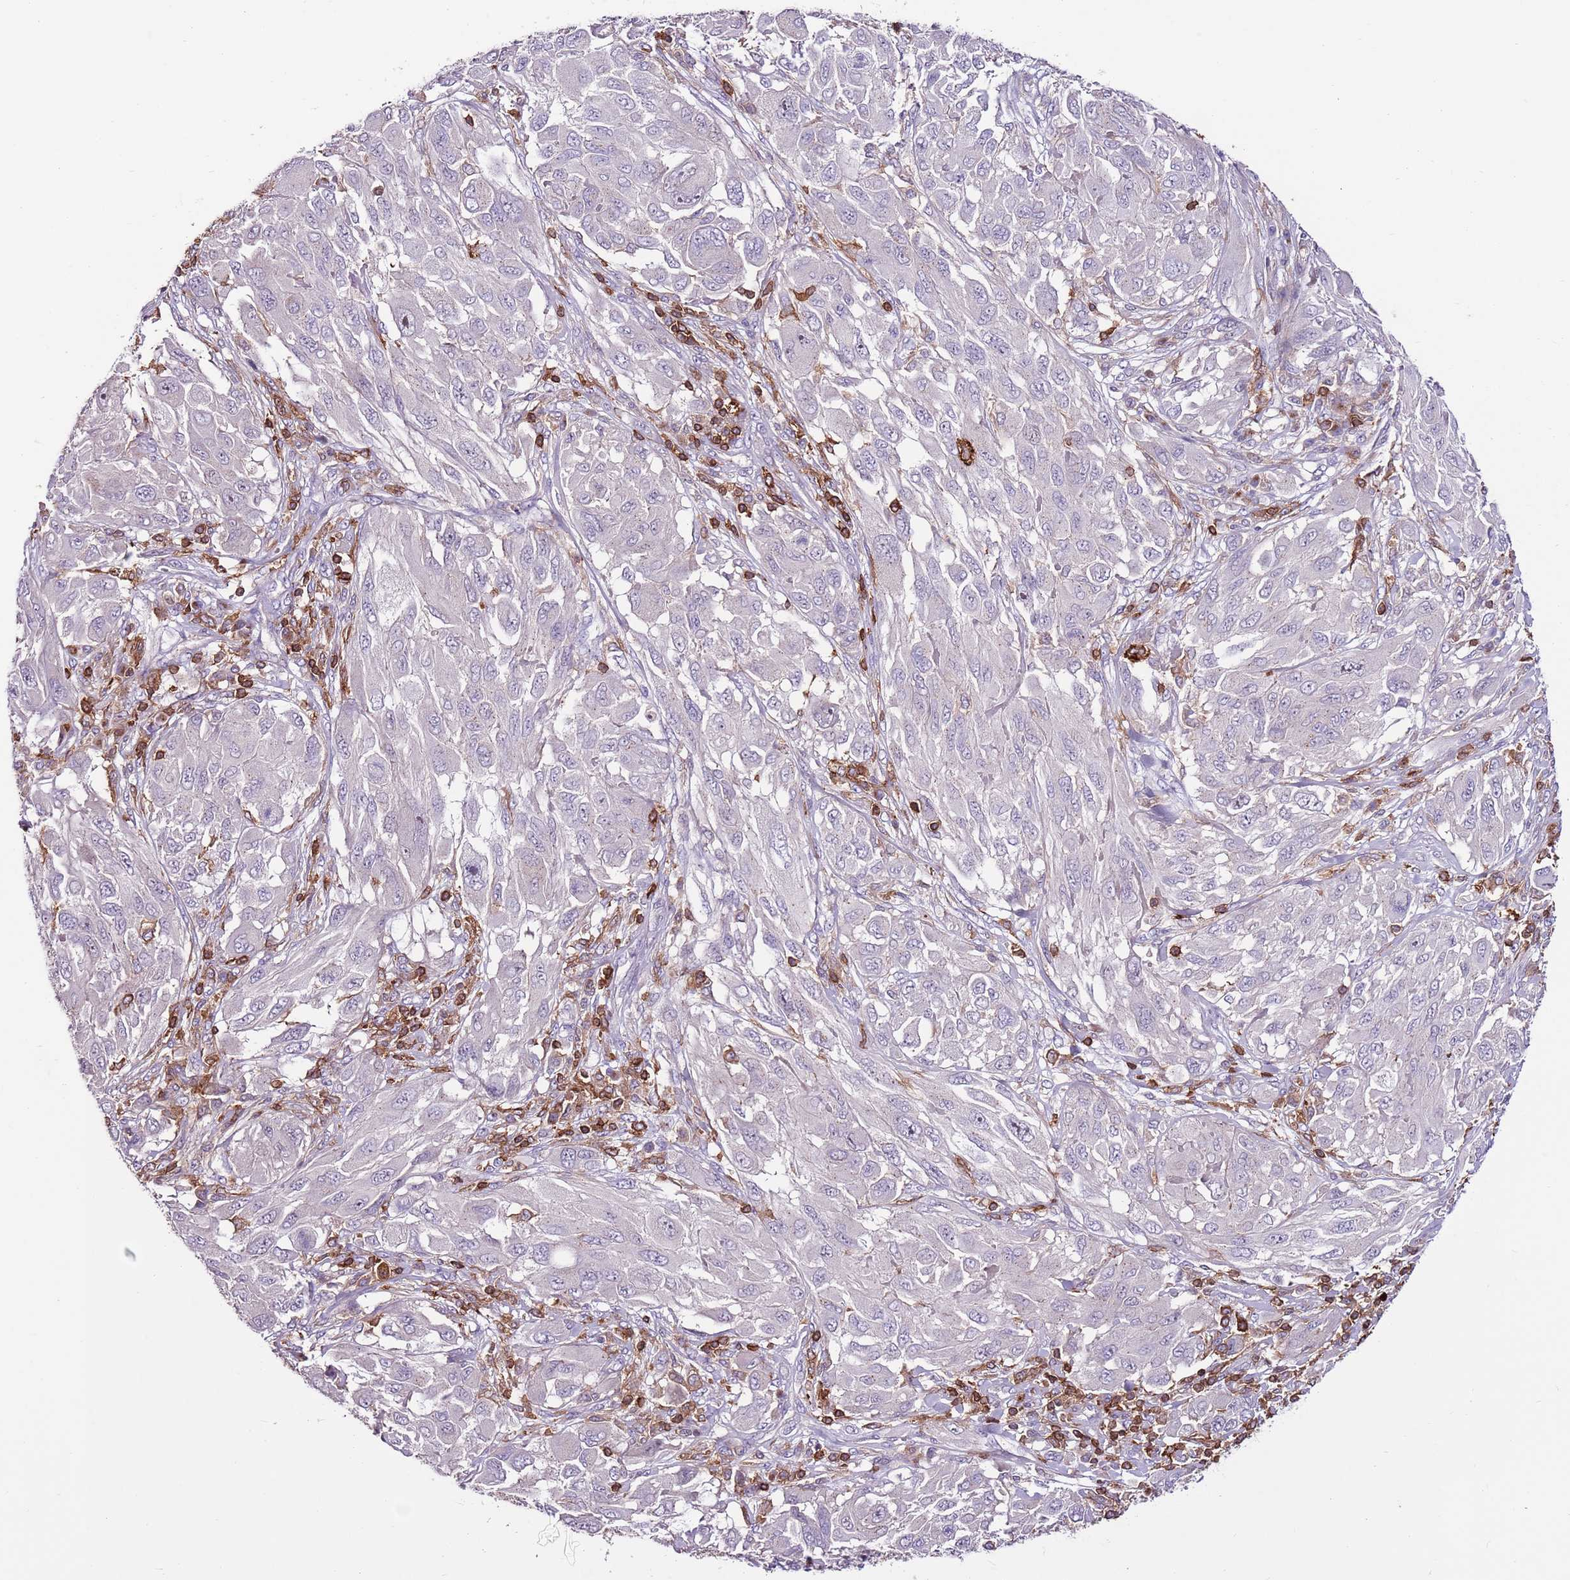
{"staining": {"intensity": "negative", "quantity": "none", "location": "none"}, "tissue": "melanoma", "cell_type": "Tumor cells", "image_type": "cancer", "snomed": [{"axis": "morphology", "description": "Malignant melanoma, NOS"}, {"axis": "topography", "description": "Skin"}], "caption": "This is a histopathology image of immunohistochemistry (IHC) staining of malignant melanoma, which shows no staining in tumor cells.", "gene": "ZSWIM1", "patient": {"sex": "female", "age": 91}}